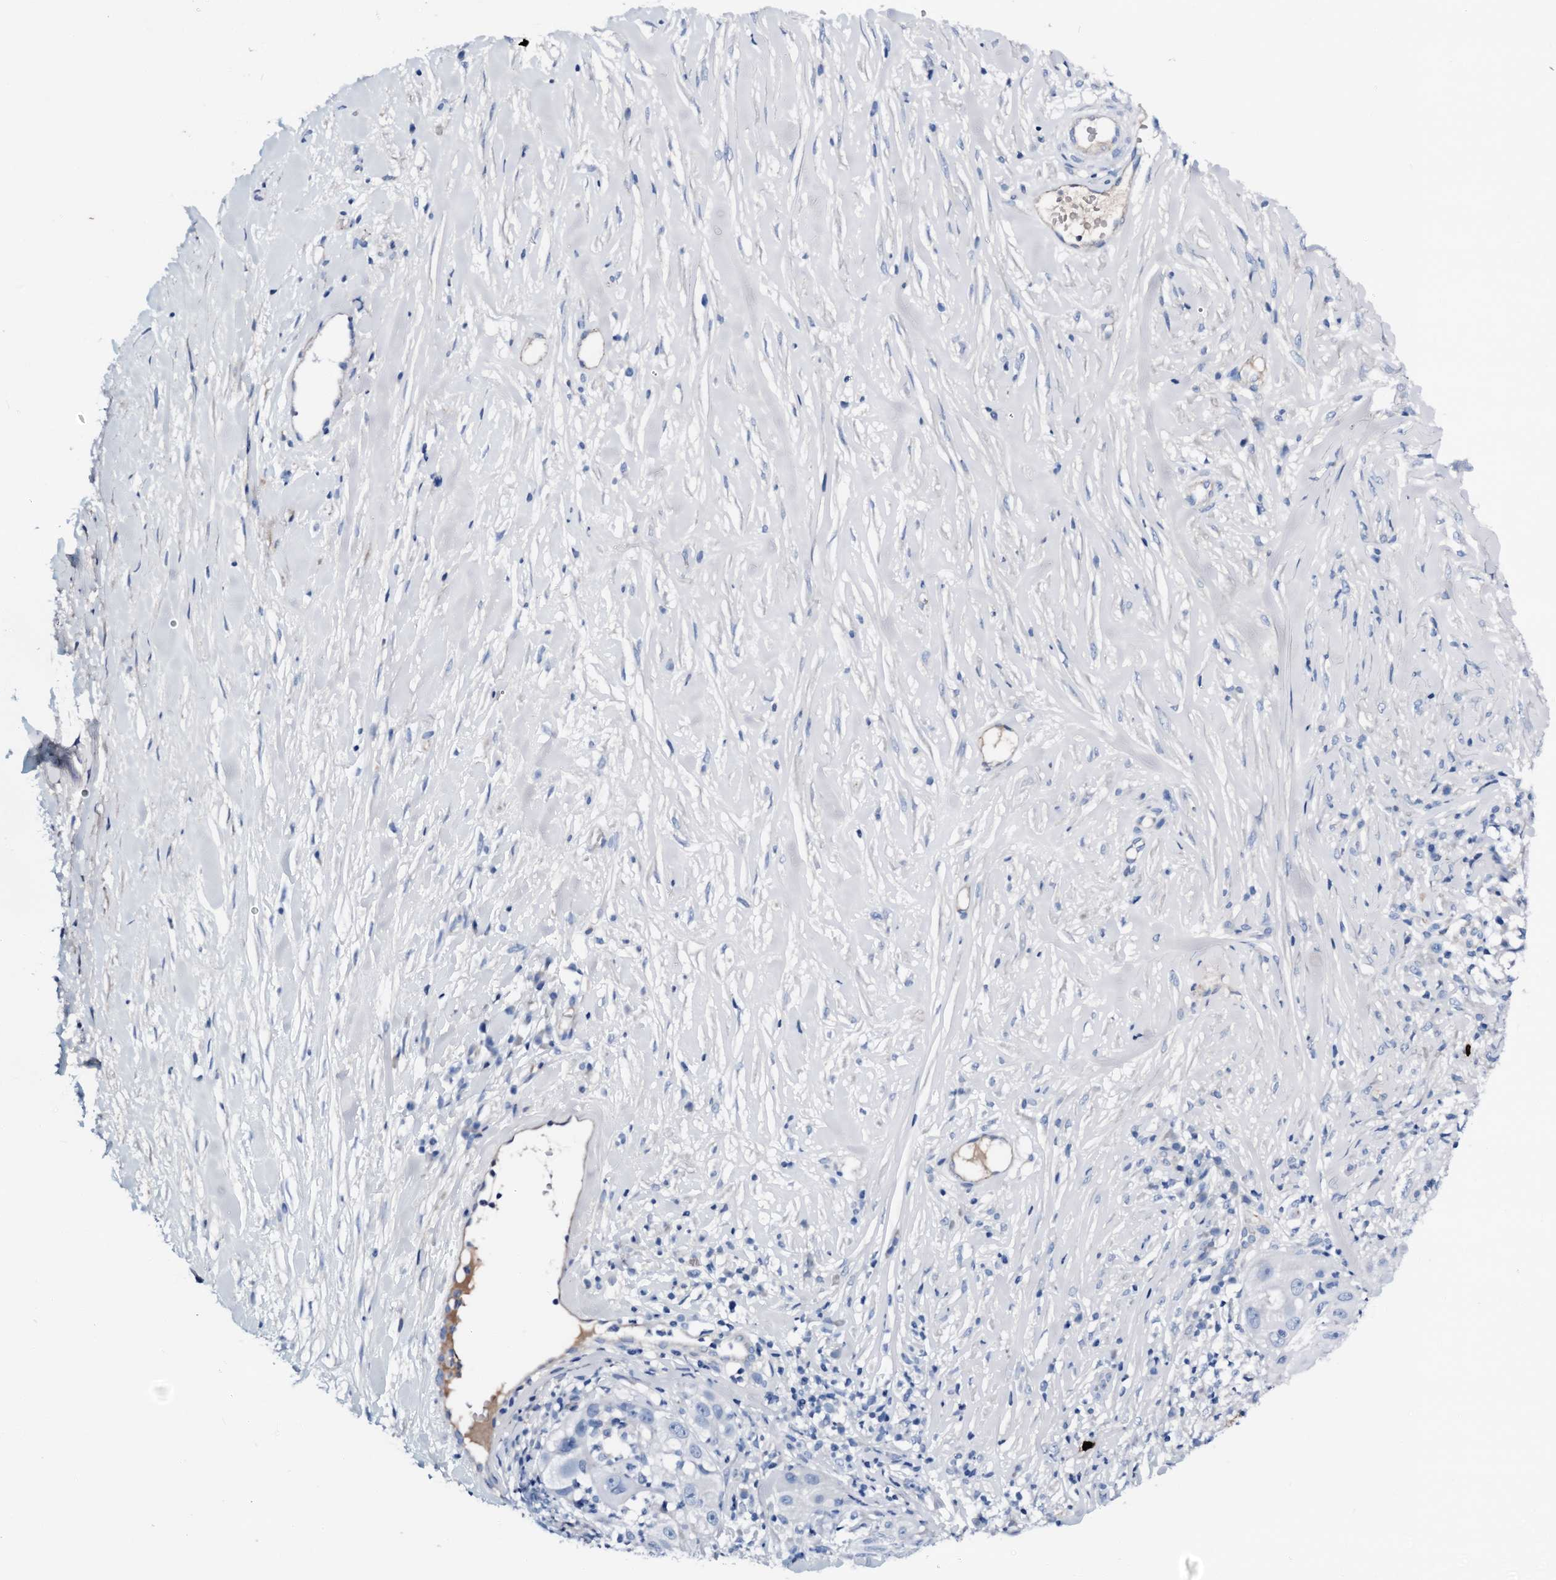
{"staining": {"intensity": "negative", "quantity": "none", "location": "none"}, "tissue": "skin cancer", "cell_type": "Tumor cells", "image_type": "cancer", "snomed": [{"axis": "morphology", "description": "Squamous cell carcinoma, NOS"}, {"axis": "topography", "description": "Skin"}], "caption": "IHC histopathology image of neoplastic tissue: human squamous cell carcinoma (skin) stained with DAB (3,3'-diaminobenzidine) demonstrates no significant protein expression in tumor cells.", "gene": "C1QTNF4", "patient": {"sex": "female", "age": 44}}